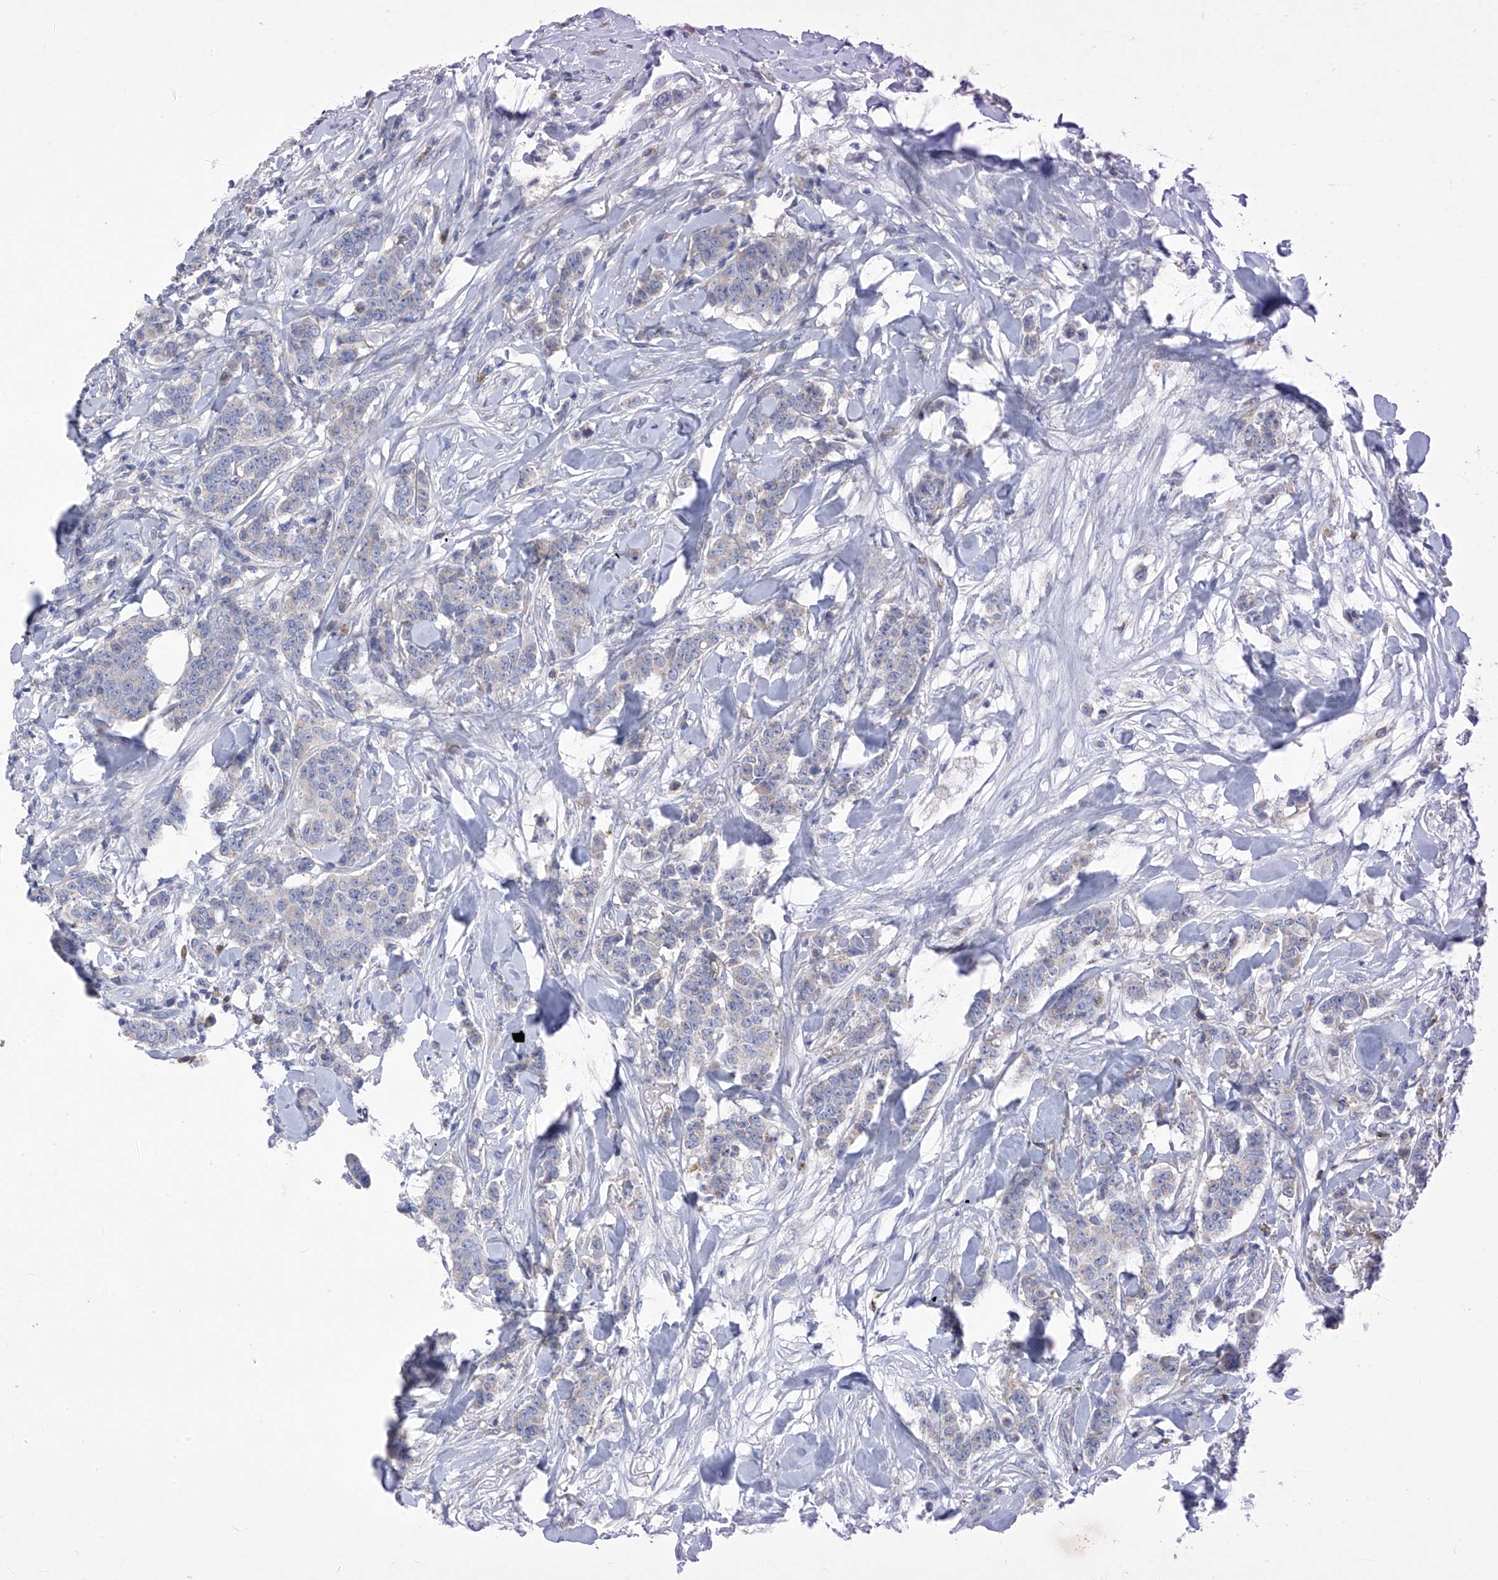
{"staining": {"intensity": "negative", "quantity": "none", "location": "none"}, "tissue": "breast cancer", "cell_type": "Tumor cells", "image_type": "cancer", "snomed": [{"axis": "morphology", "description": "Duct carcinoma"}, {"axis": "topography", "description": "Breast"}], "caption": "Breast cancer (infiltrating ductal carcinoma) was stained to show a protein in brown. There is no significant expression in tumor cells.", "gene": "SLCO4A1", "patient": {"sex": "female", "age": 40}}